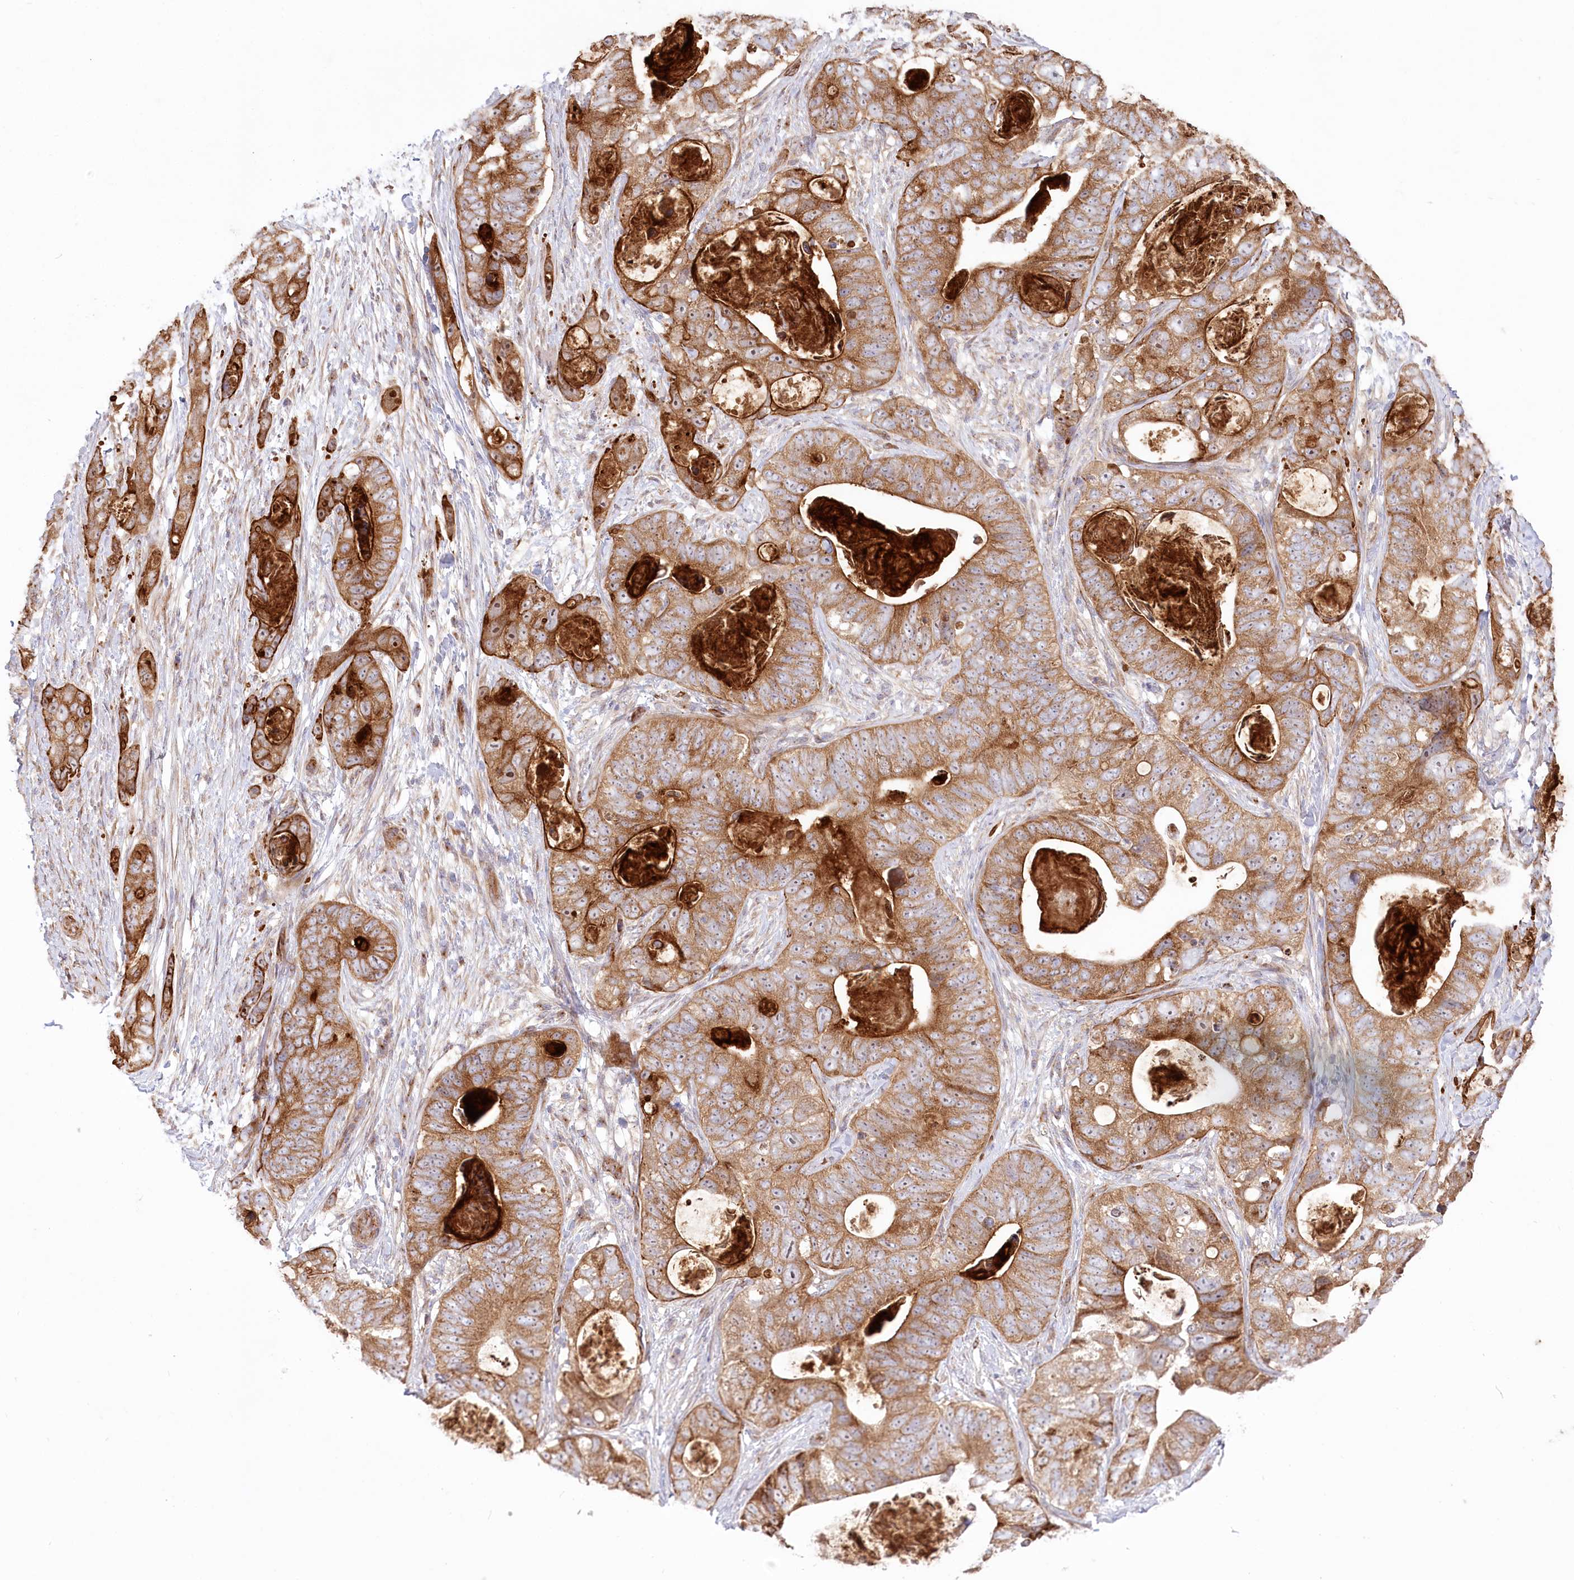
{"staining": {"intensity": "moderate", "quantity": ">75%", "location": "cytoplasmic/membranous"}, "tissue": "stomach cancer", "cell_type": "Tumor cells", "image_type": "cancer", "snomed": [{"axis": "morphology", "description": "Adenocarcinoma, NOS"}, {"axis": "topography", "description": "Stomach"}], "caption": "A medium amount of moderate cytoplasmic/membranous positivity is seen in about >75% of tumor cells in stomach cancer tissue. (brown staining indicates protein expression, while blue staining denotes nuclei).", "gene": "COMMD3", "patient": {"sex": "female", "age": 89}}